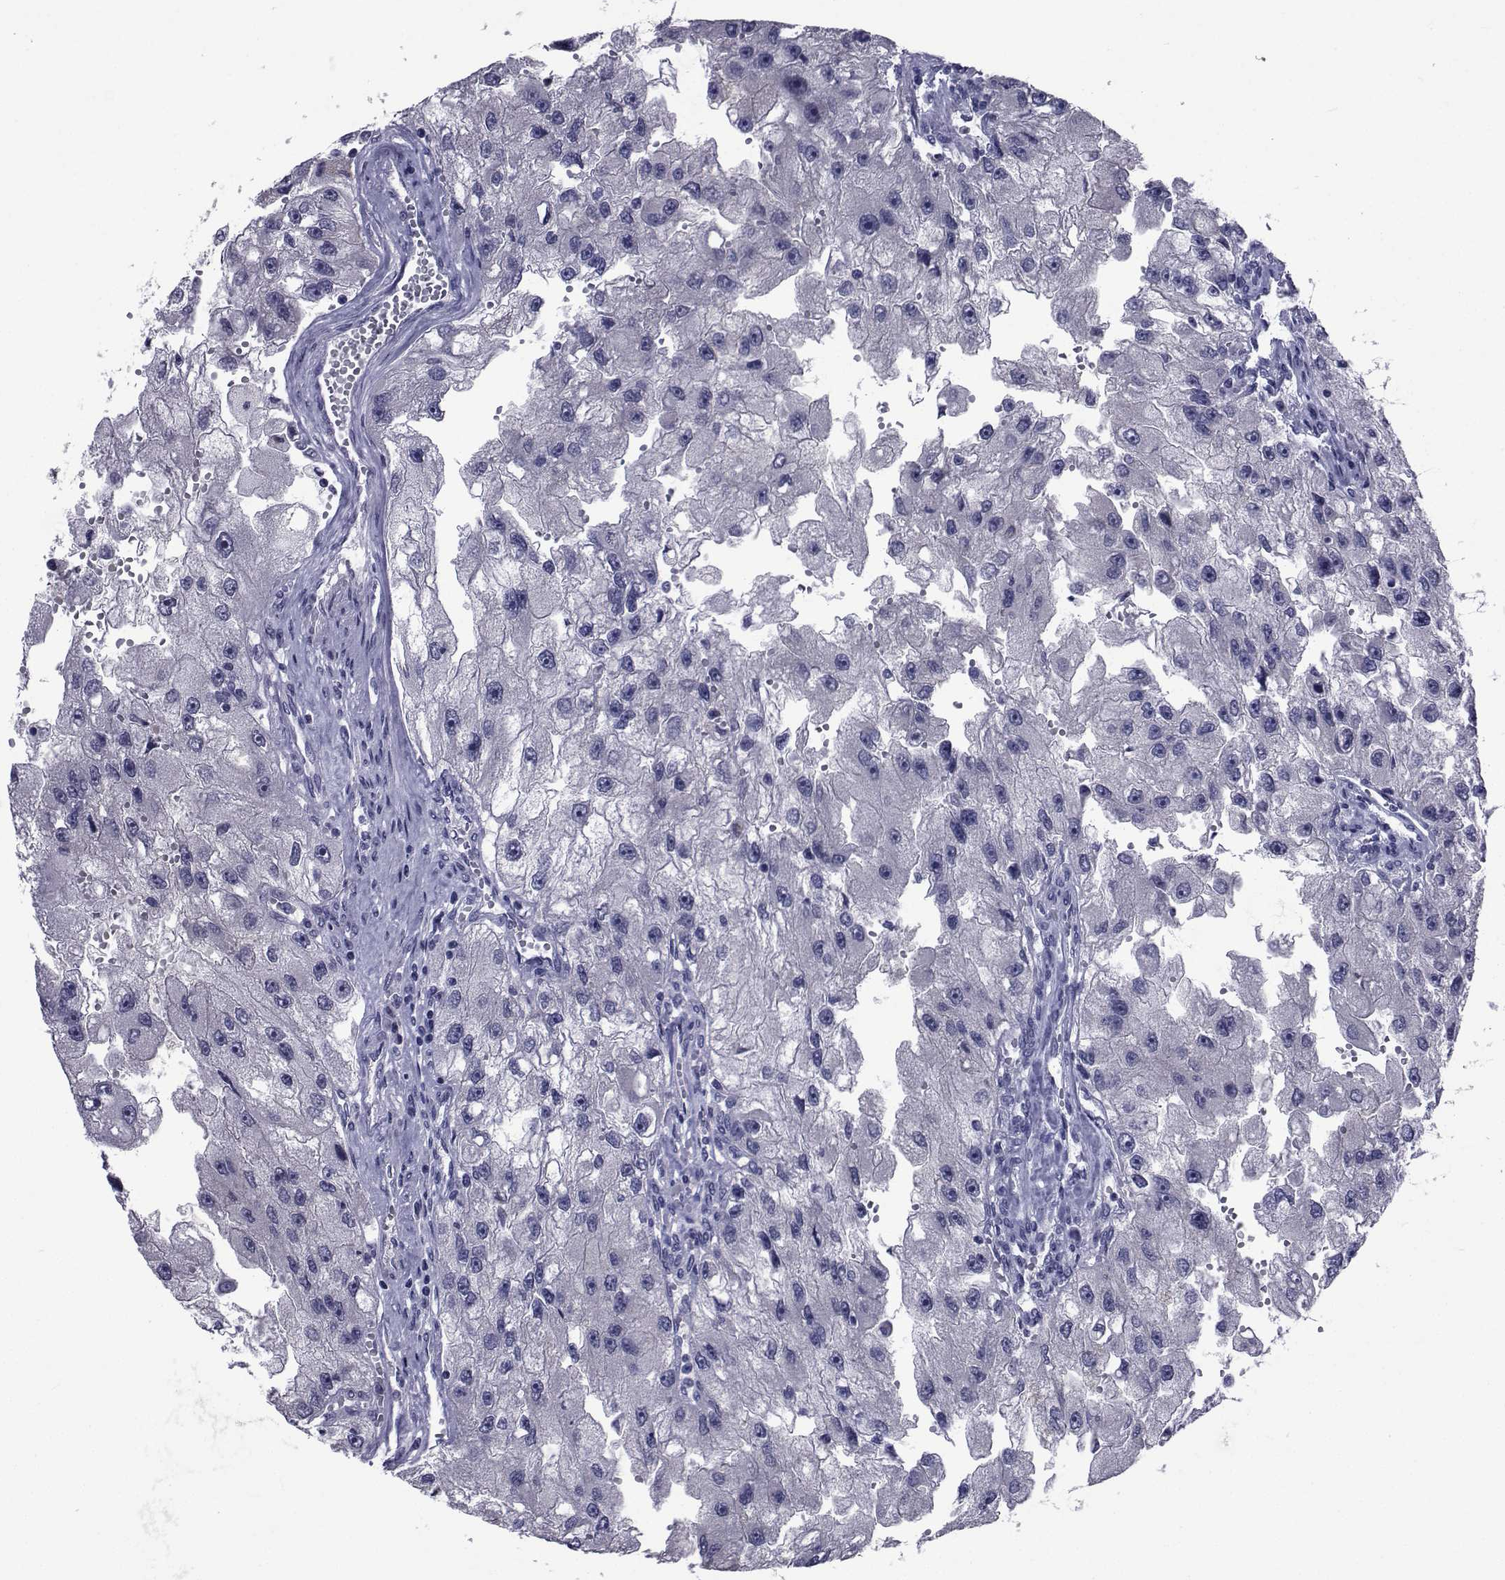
{"staining": {"intensity": "negative", "quantity": "none", "location": "none"}, "tissue": "renal cancer", "cell_type": "Tumor cells", "image_type": "cancer", "snomed": [{"axis": "morphology", "description": "Adenocarcinoma, NOS"}, {"axis": "topography", "description": "Kidney"}], "caption": "DAB immunohistochemical staining of adenocarcinoma (renal) reveals no significant positivity in tumor cells.", "gene": "SEMA5B", "patient": {"sex": "male", "age": 63}}